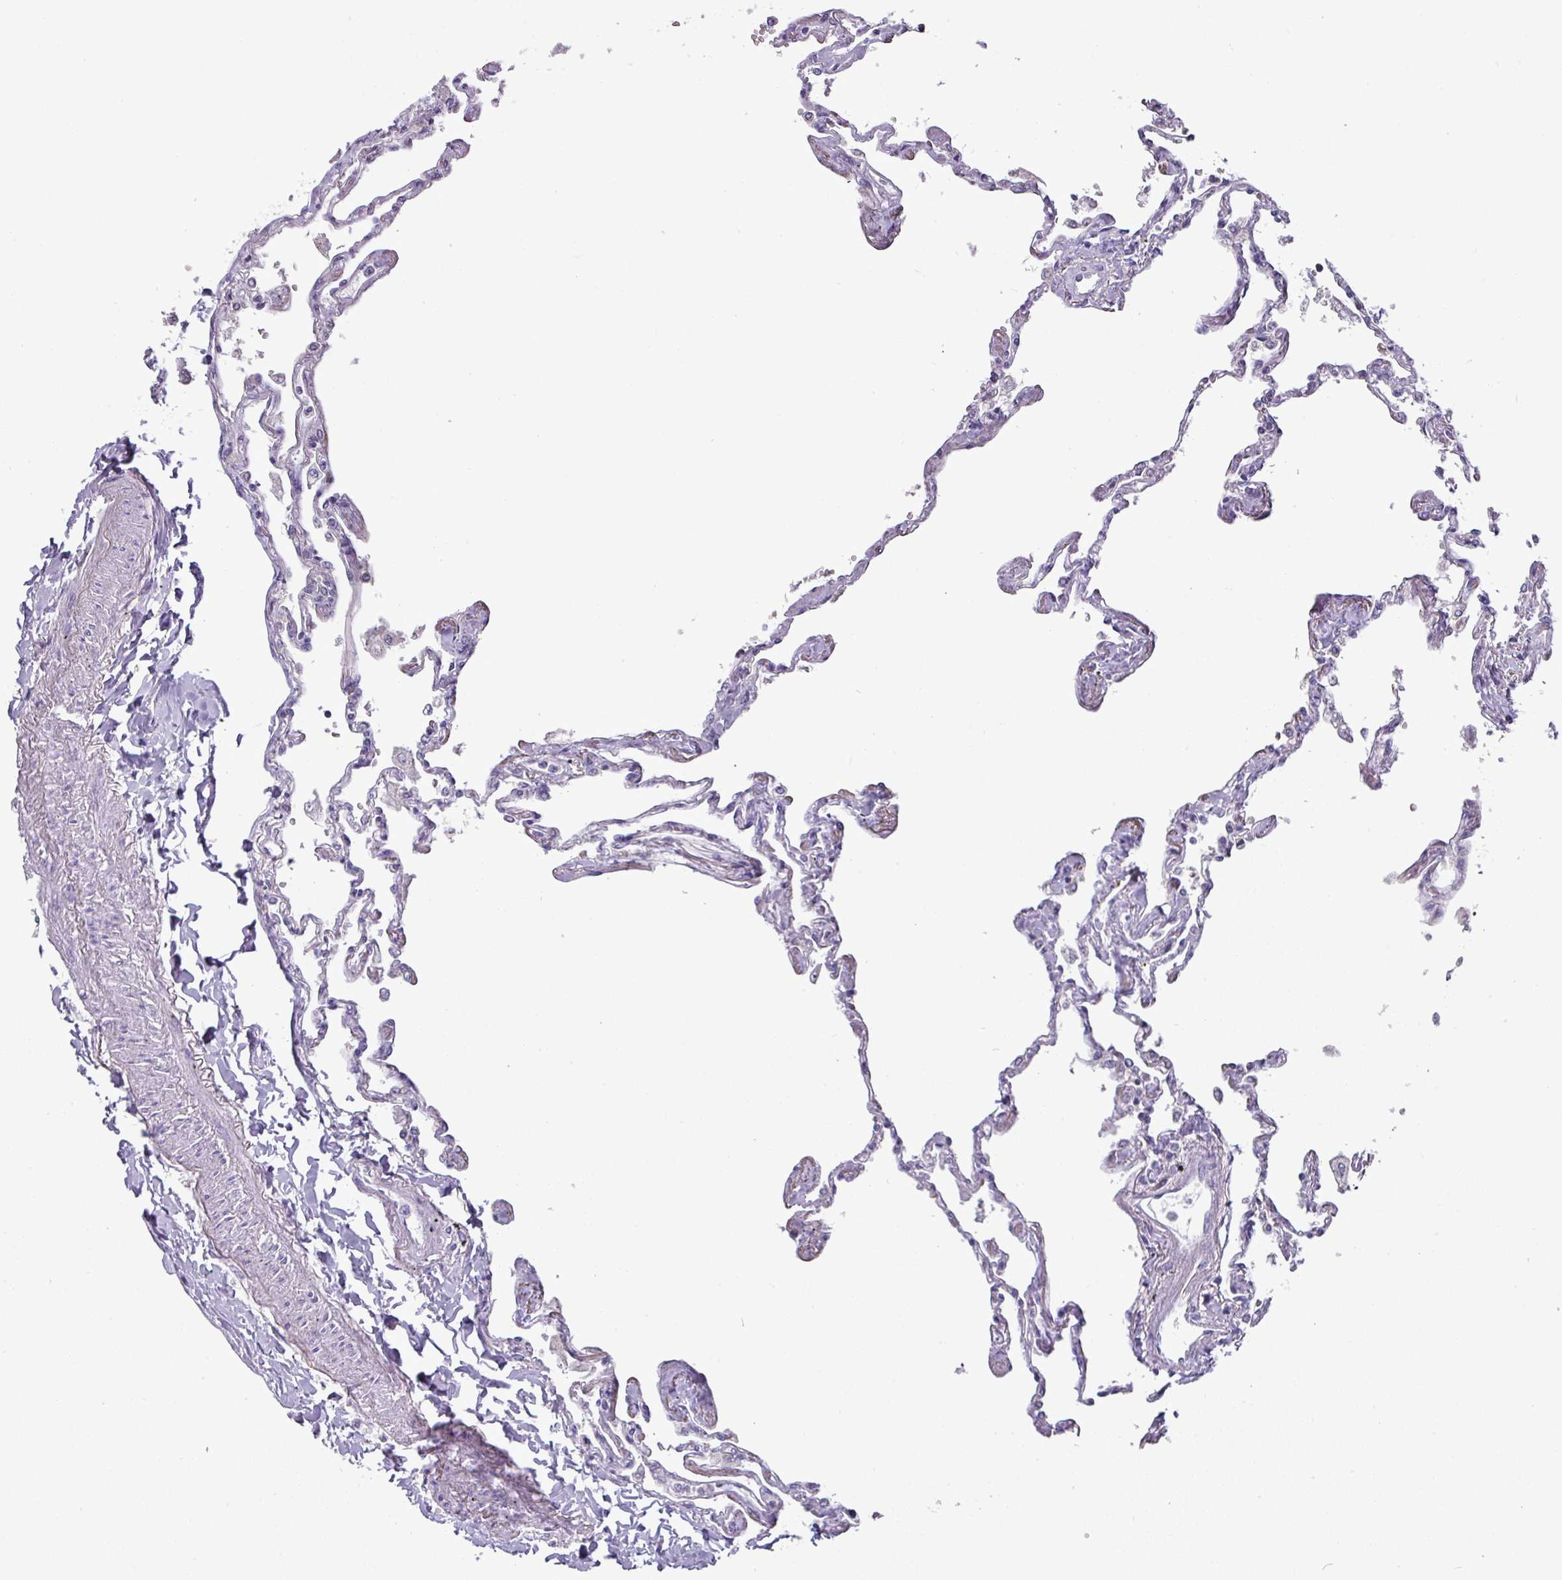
{"staining": {"intensity": "moderate", "quantity": "<25%", "location": "cytoplasmic/membranous"}, "tissue": "lung", "cell_type": "Alveolar cells", "image_type": "normal", "snomed": [{"axis": "morphology", "description": "Normal tissue, NOS"}, {"axis": "topography", "description": "Lung"}], "caption": "Immunohistochemistry (DAB) staining of normal human lung reveals moderate cytoplasmic/membranous protein positivity in about <25% of alveolar cells.", "gene": "TRAPPC1", "patient": {"sex": "female", "age": 67}}